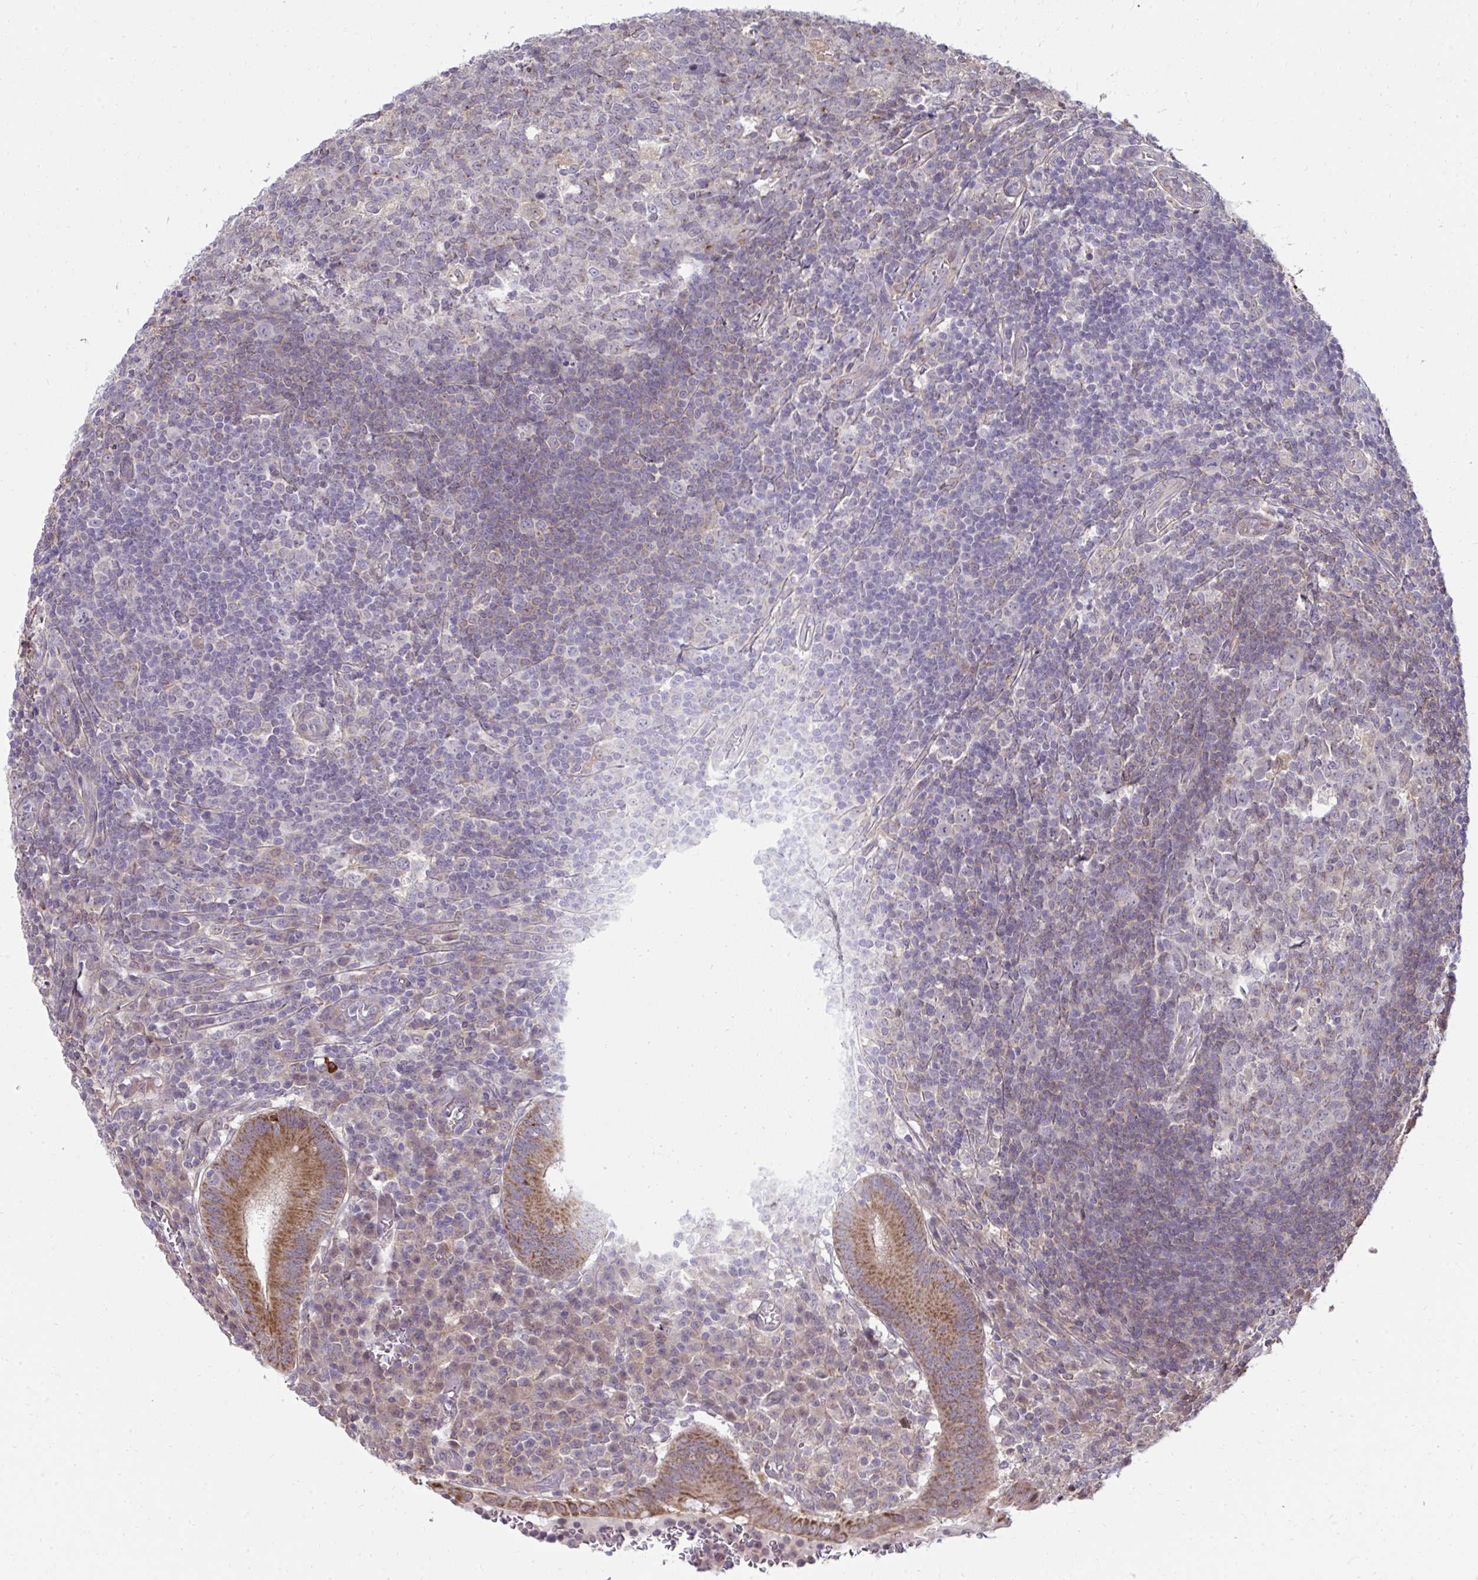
{"staining": {"intensity": "strong", "quantity": ">75%", "location": "cytoplasmic/membranous"}, "tissue": "appendix", "cell_type": "Glandular cells", "image_type": "normal", "snomed": [{"axis": "morphology", "description": "Normal tissue, NOS"}, {"axis": "topography", "description": "Appendix"}], "caption": "Strong cytoplasmic/membranous expression for a protein is seen in approximately >75% of glandular cells of benign appendix using immunohistochemistry (IHC).", "gene": "RDH14", "patient": {"sex": "male", "age": 18}}